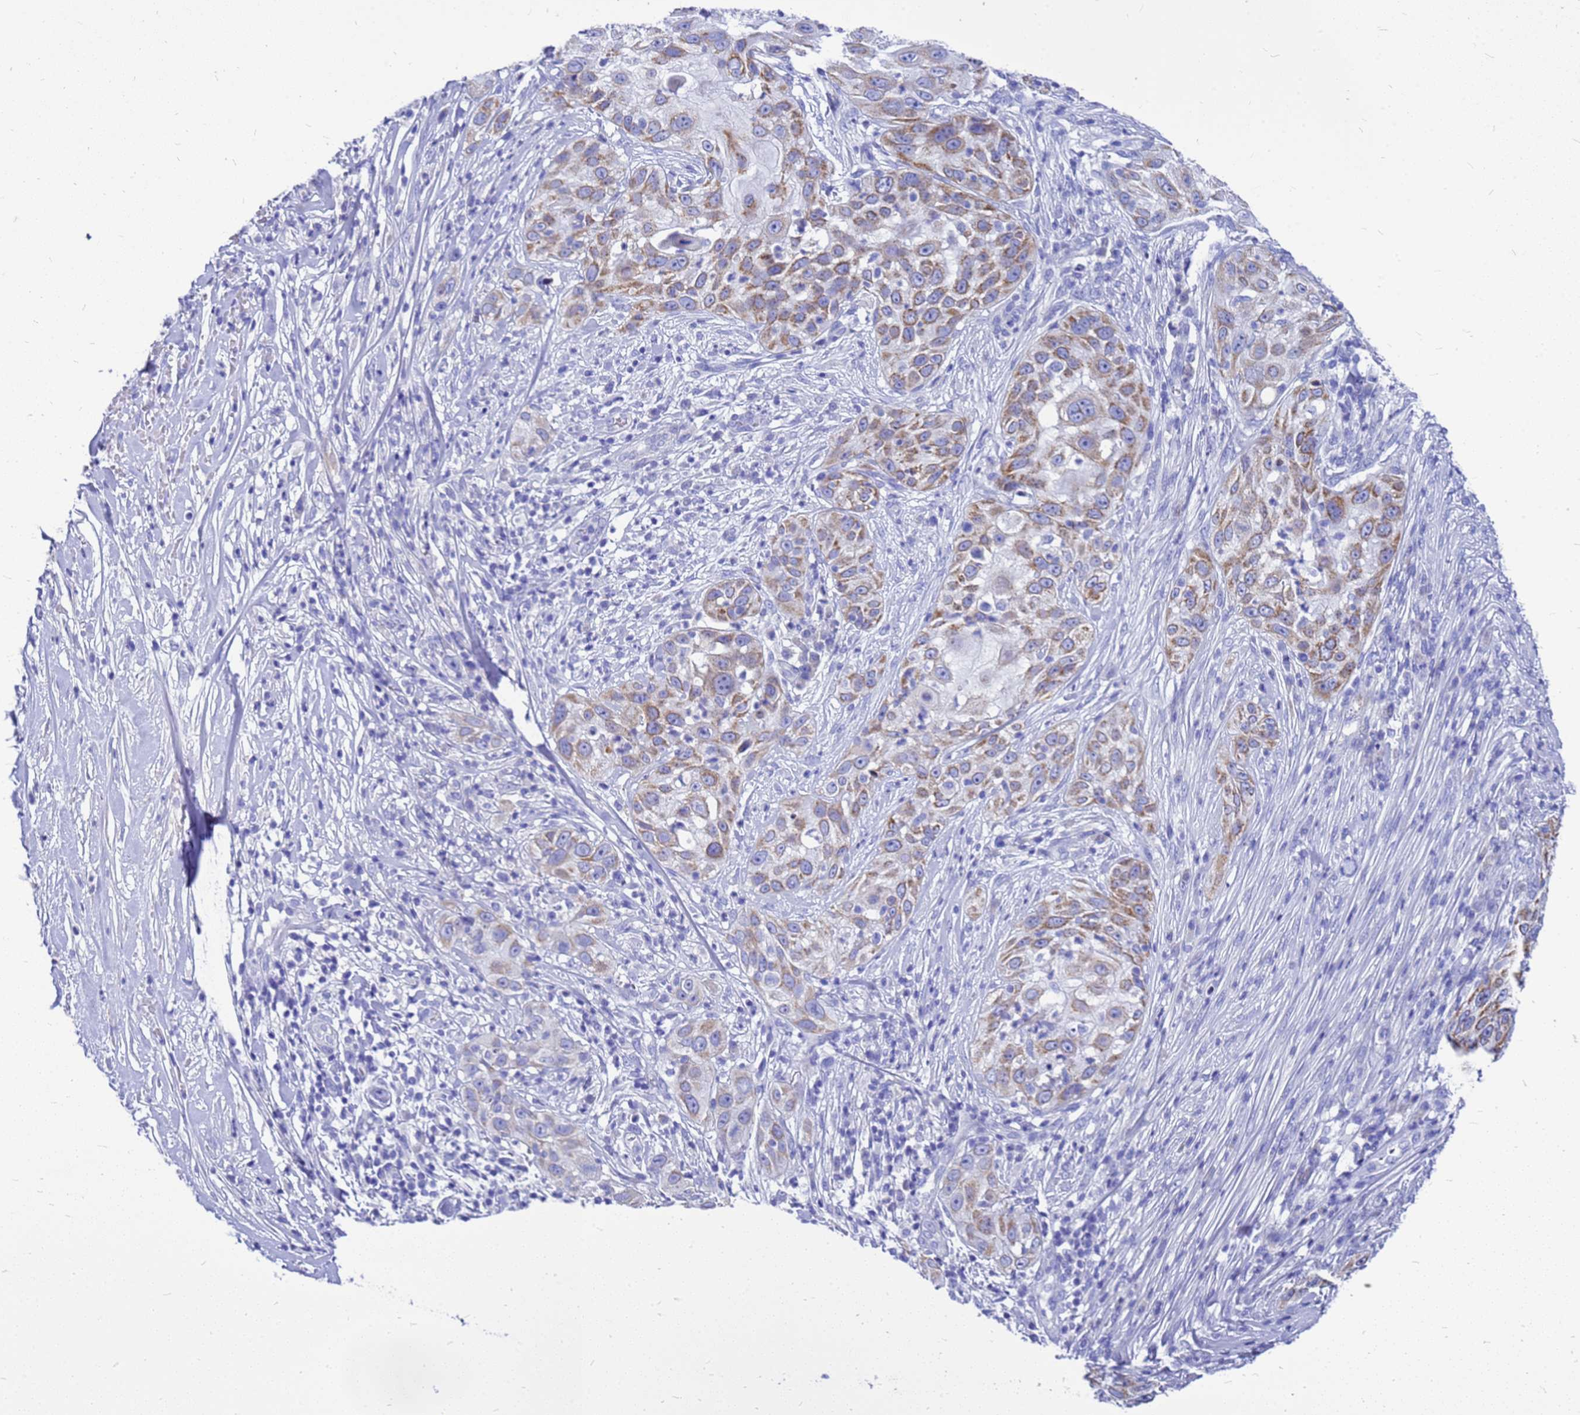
{"staining": {"intensity": "moderate", "quantity": "25%-75%", "location": "cytoplasmic/membranous"}, "tissue": "skin cancer", "cell_type": "Tumor cells", "image_type": "cancer", "snomed": [{"axis": "morphology", "description": "Squamous cell carcinoma, NOS"}, {"axis": "topography", "description": "Skin"}], "caption": "Protein analysis of skin squamous cell carcinoma tissue exhibits moderate cytoplasmic/membranous positivity in about 25%-75% of tumor cells.", "gene": "OR52E2", "patient": {"sex": "female", "age": 44}}